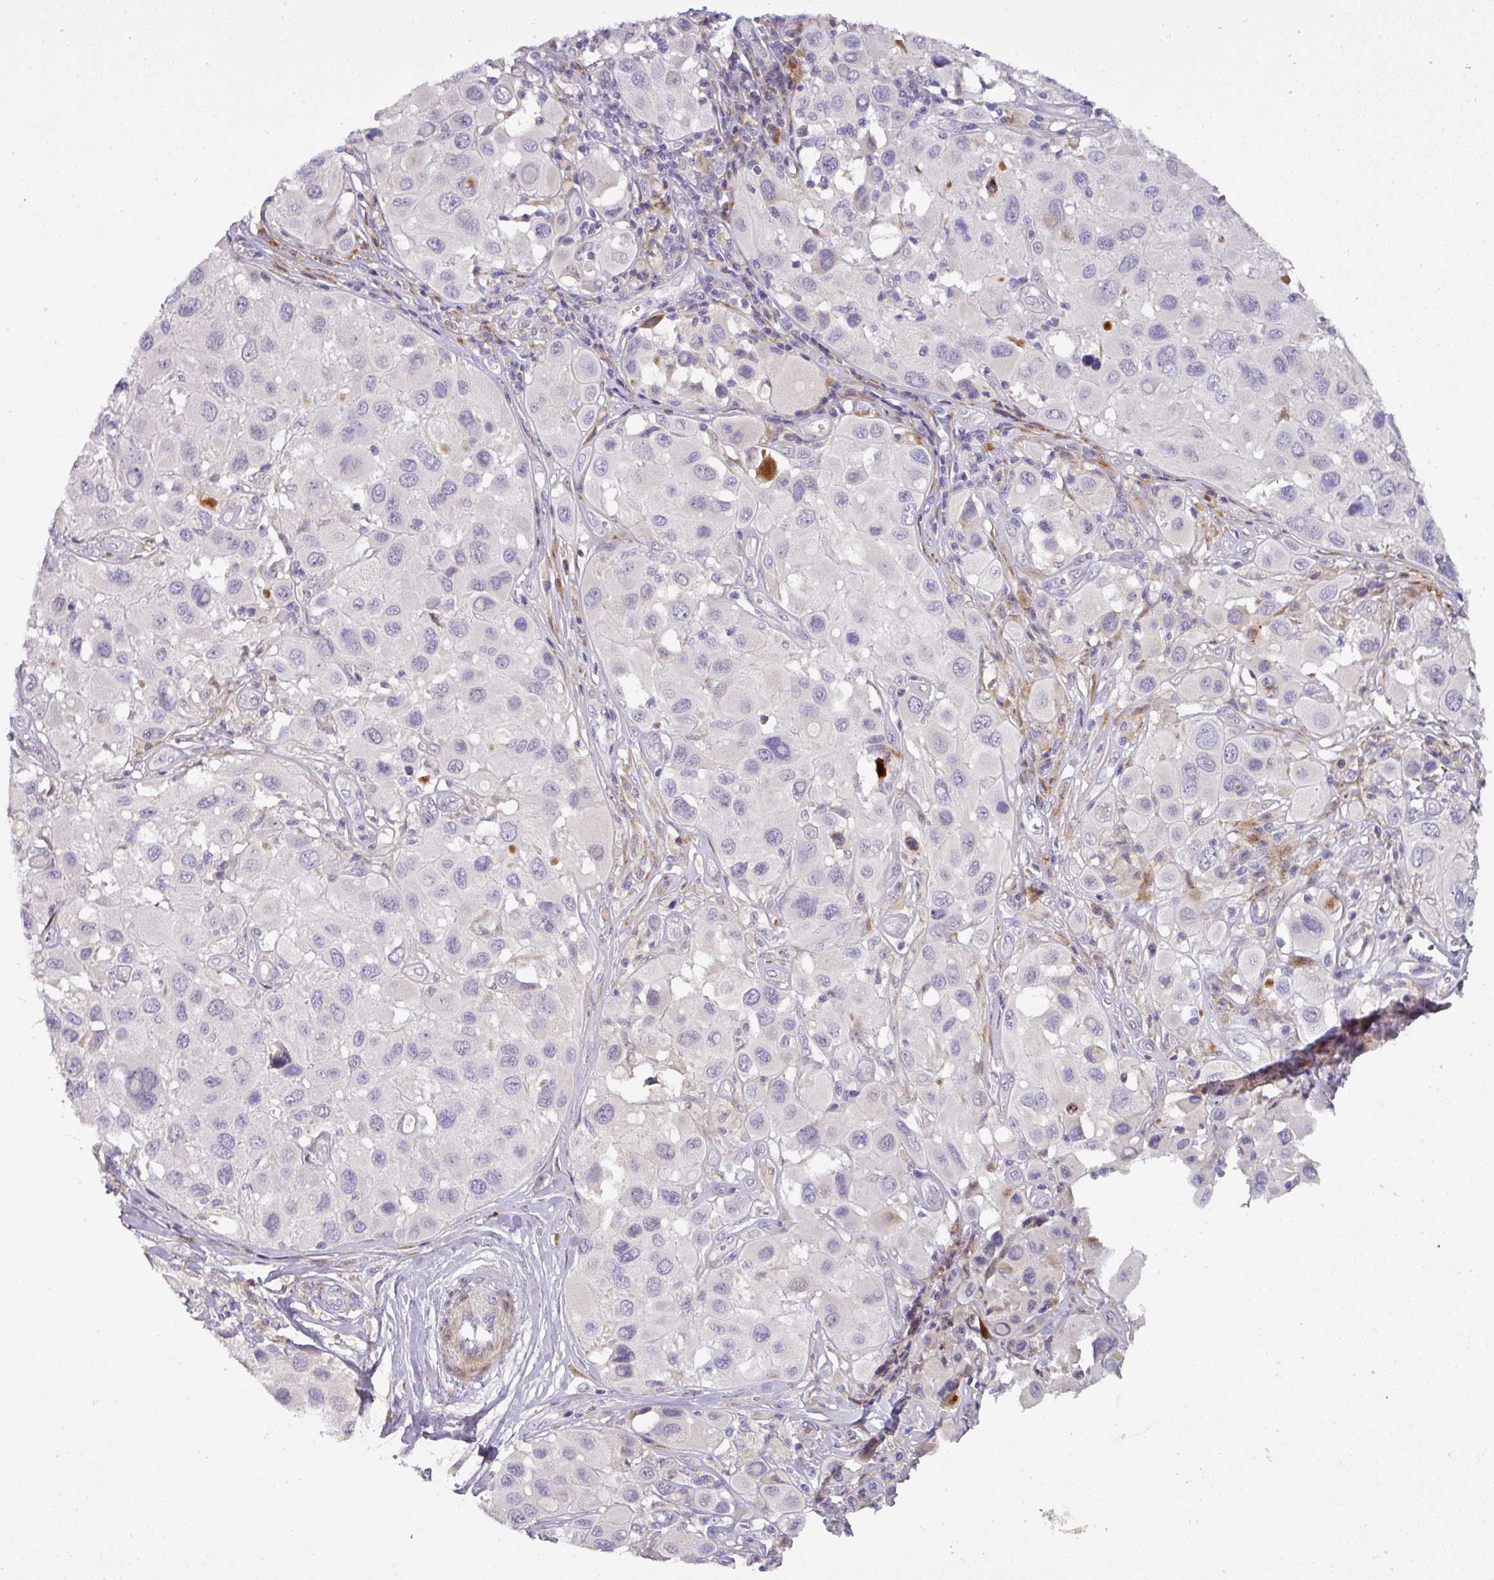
{"staining": {"intensity": "negative", "quantity": "none", "location": "none"}, "tissue": "melanoma", "cell_type": "Tumor cells", "image_type": "cancer", "snomed": [{"axis": "morphology", "description": "Malignant melanoma, Metastatic site"}, {"axis": "topography", "description": "Skin"}], "caption": "Immunohistochemistry of melanoma demonstrates no staining in tumor cells.", "gene": "ATP6V1F", "patient": {"sex": "male", "age": 41}}